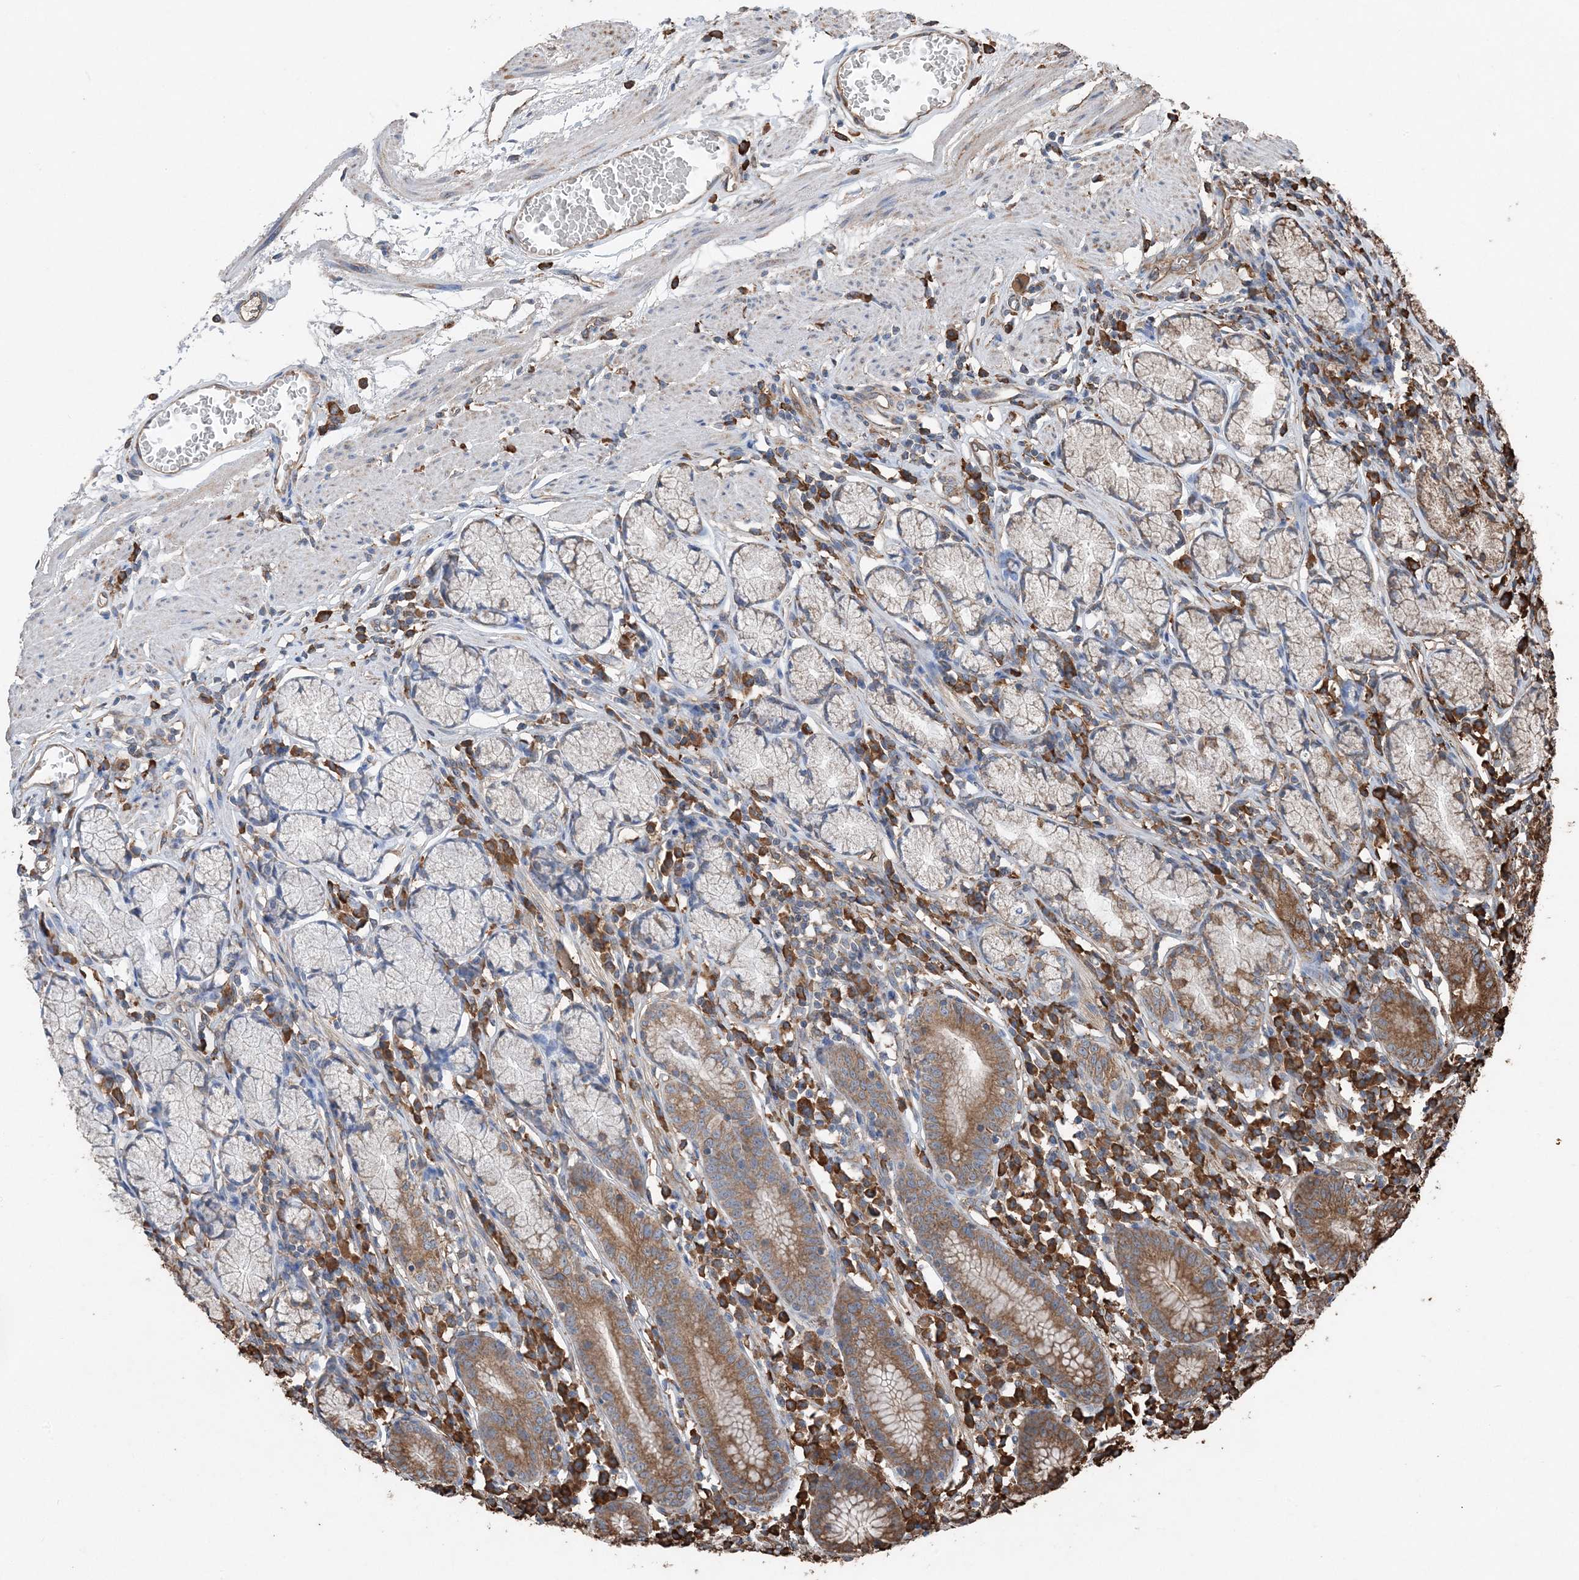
{"staining": {"intensity": "strong", "quantity": ">75%", "location": "cytoplasmic/membranous"}, "tissue": "stomach", "cell_type": "Glandular cells", "image_type": "normal", "snomed": [{"axis": "morphology", "description": "Normal tissue, NOS"}, {"axis": "topography", "description": "Stomach"}], "caption": "Glandular cells show high levels of strong cytoplasmic/membranous staining in approximately >75% of cells in benign stomach.", "gene": "PDIA6", "patient": {"sex": "male", "age": 55}}